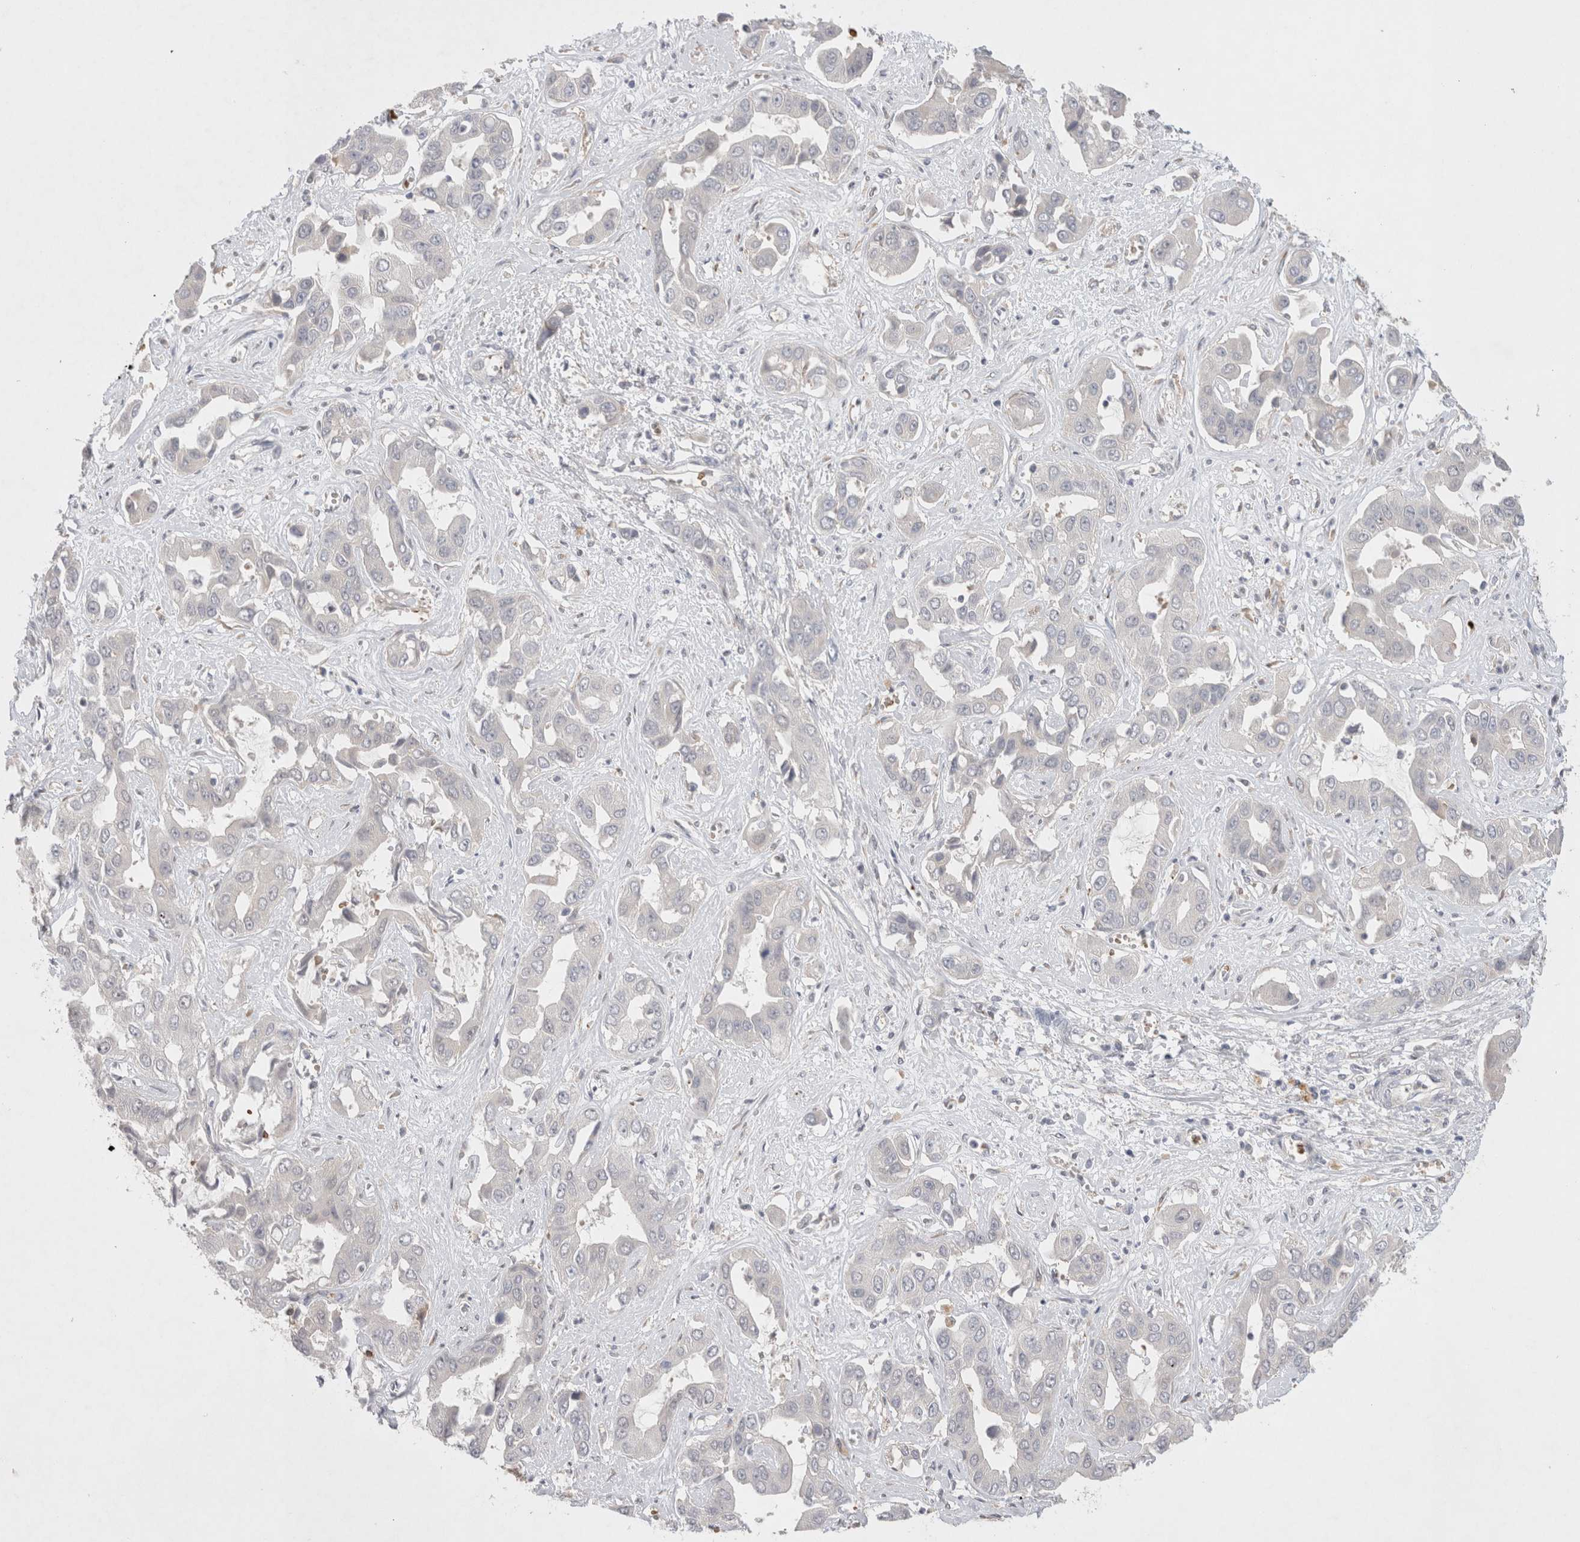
{"staining": {"intensity": "negative", "quantity": "none", "location": "none"}, "tissue": "liver cancer", "cell_type": "Tumor cells", "image_type": "cancer", "snomed": [{"axis": "morphology", "description": "Cholangiocarcinoma"}, {"axis": "topography", "description": "Liver"}], "caption": "Immunohistochemistry histopathology image of liver cancer stained for a protein (brown), which displays no staining in tumor cells.", "gene": "EIF3E", "patient": {"sex": "female", "age": 52}}